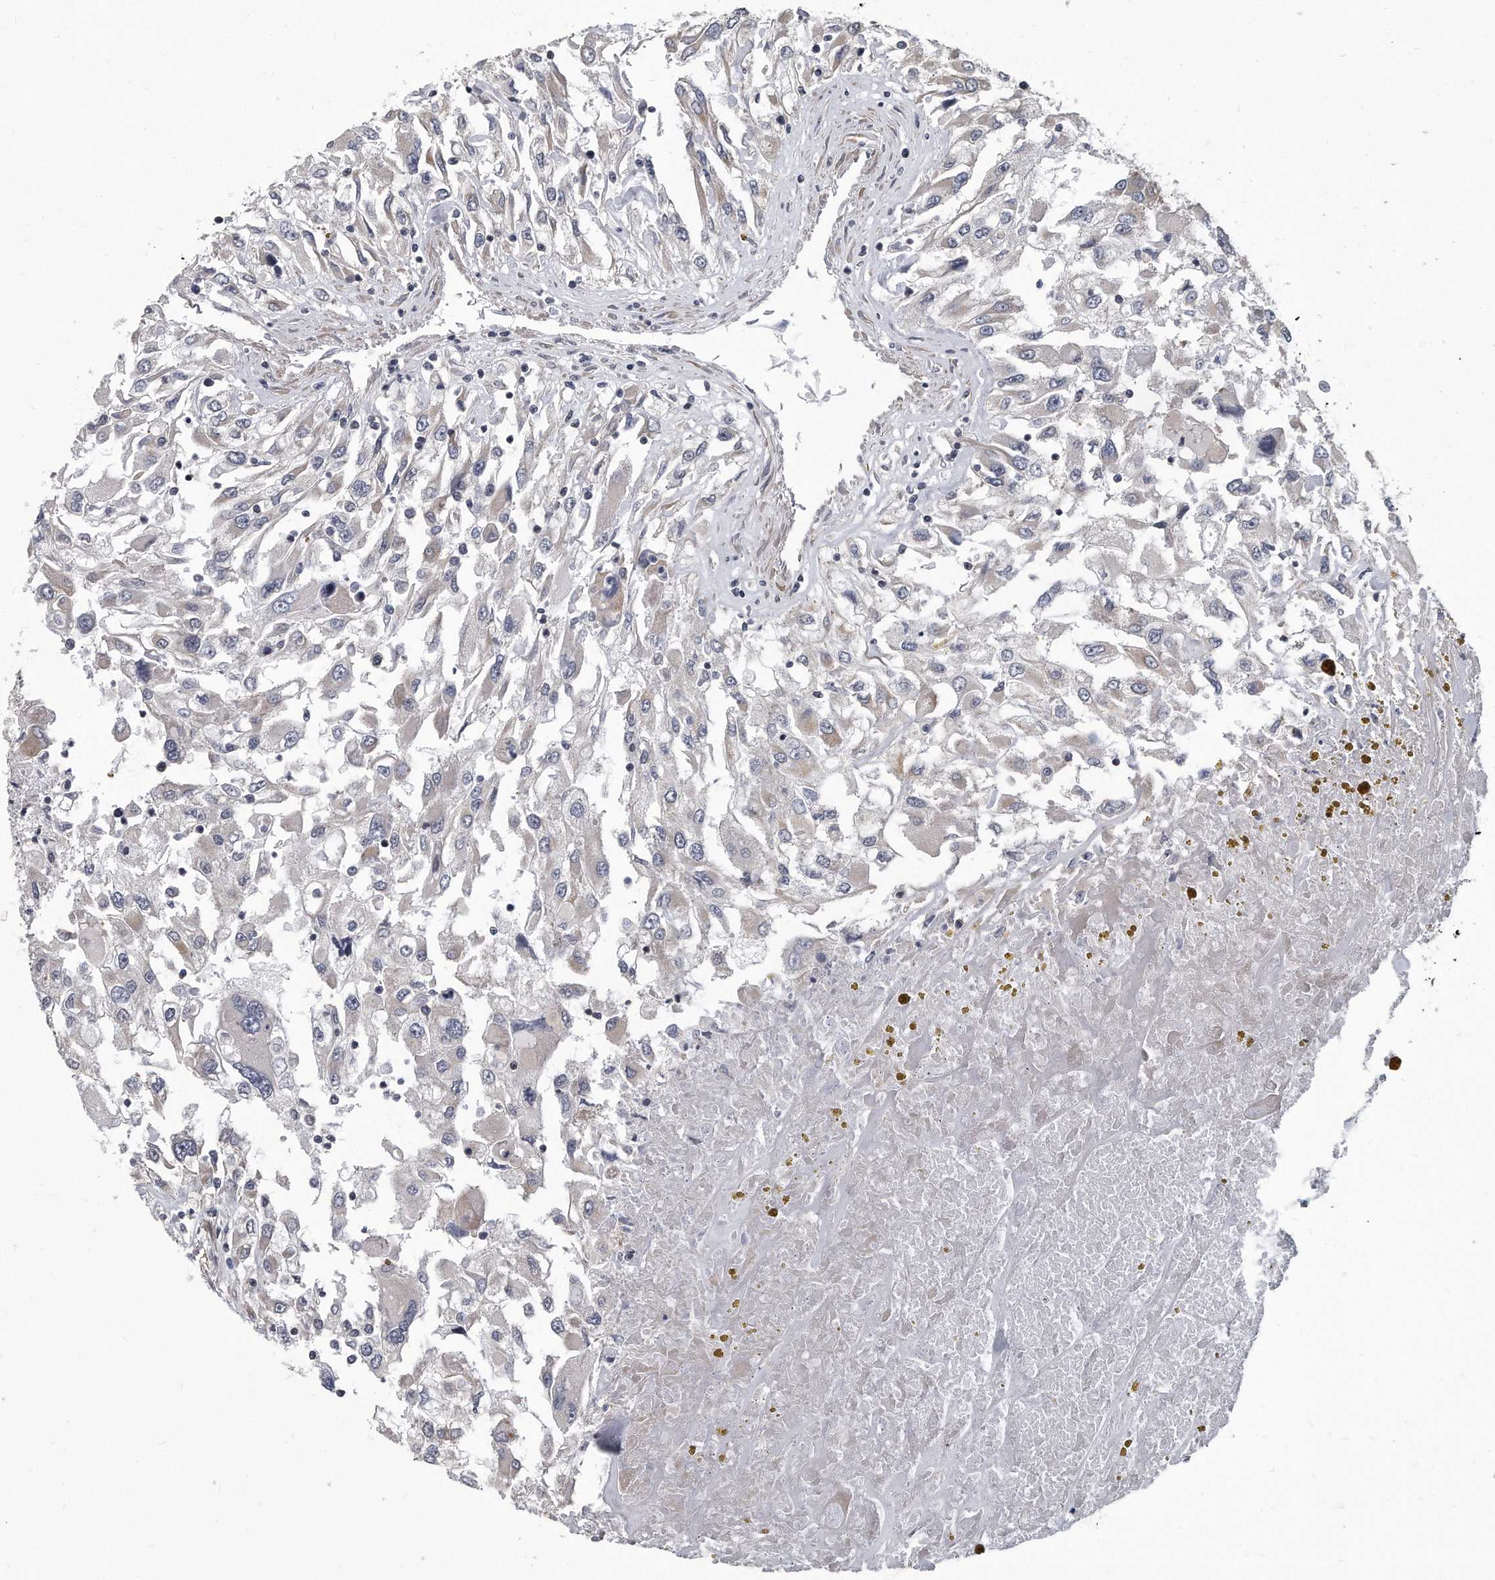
{"staining": {"intensity": "negative", "quantity": "none", "location": "none"}, "tissue": "renal cancer", "cell_type": "Tumor cells", "image_type": "cancer", "snomed": [{"axis": "morphology", "description": "Adenocarcinoma, NOS"}, {"axis": "topography", "description": "Kidney"}], "caption": "Adenocarcinoma (renal) was stained to show a protein in brown. There is no significant expression in tumor cells. (DAB immunohistochemistry visualized using brightfield microscopy, high magnification).", "gene": "ARMCX1", "patient": {"sex": "female", "age": 52}}